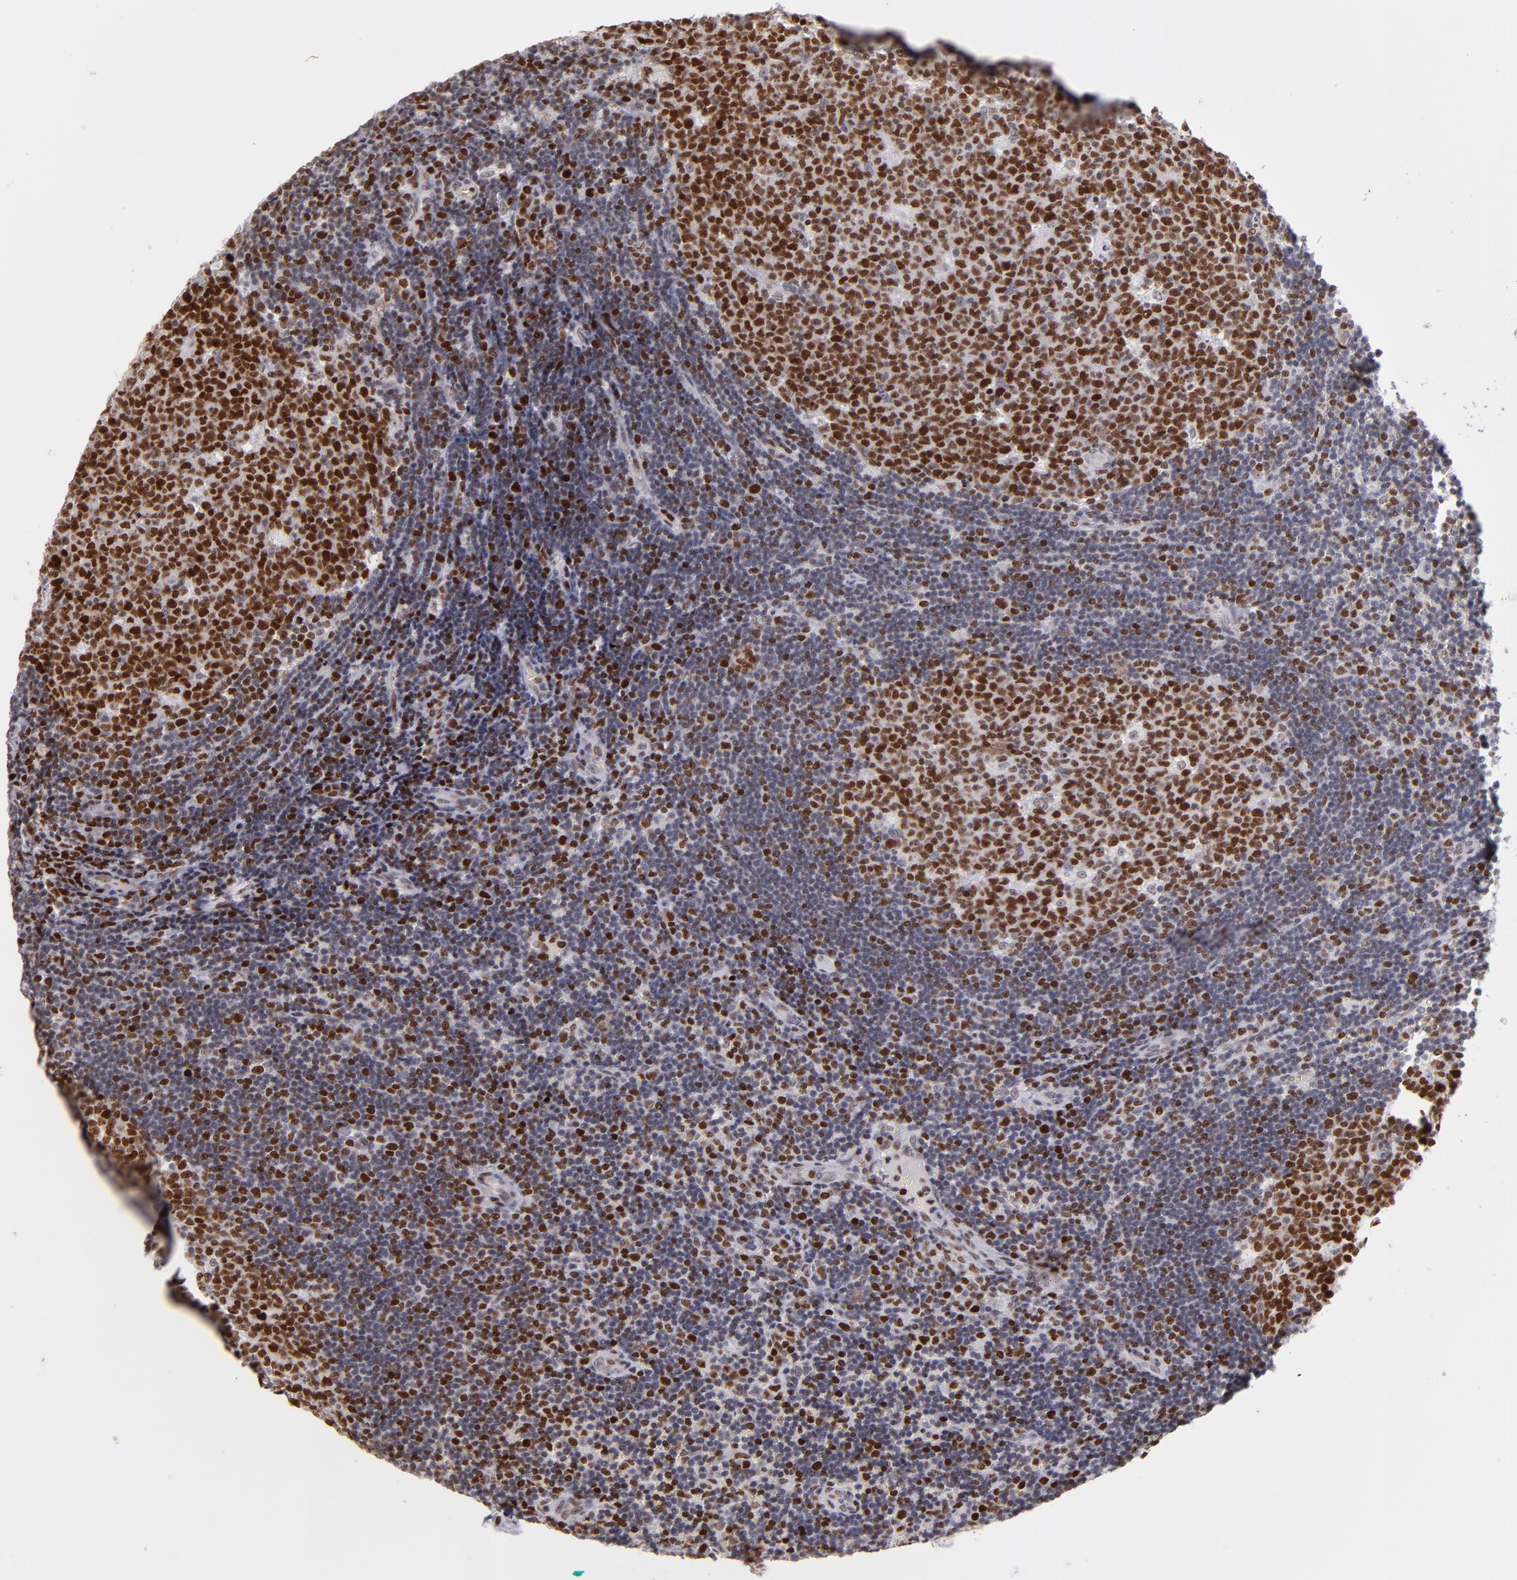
{"staining": {"intensity": "strong", "quantity": ">75%", "location": "nuclear"}, "tissue": "lymph node", "cell_type": "Germinal center cells", "image_type": "normal", "snomed": [{"axis": "morphology", "description": "Normal tissue, NOS"}, {"axis": "topography", "description": "Lymph node"}, {"axis": "topography", "description": "Salivary gland"}], "caption": "Brown immunohistochemical staining in normal lymph node exhibits strong nuclear expression in approximately >75% of germinal center cells. (IHC, brightfield microscopy, high magnification).", "gene": "POLA1", "patient": {"sex": "male", "age": 8}}